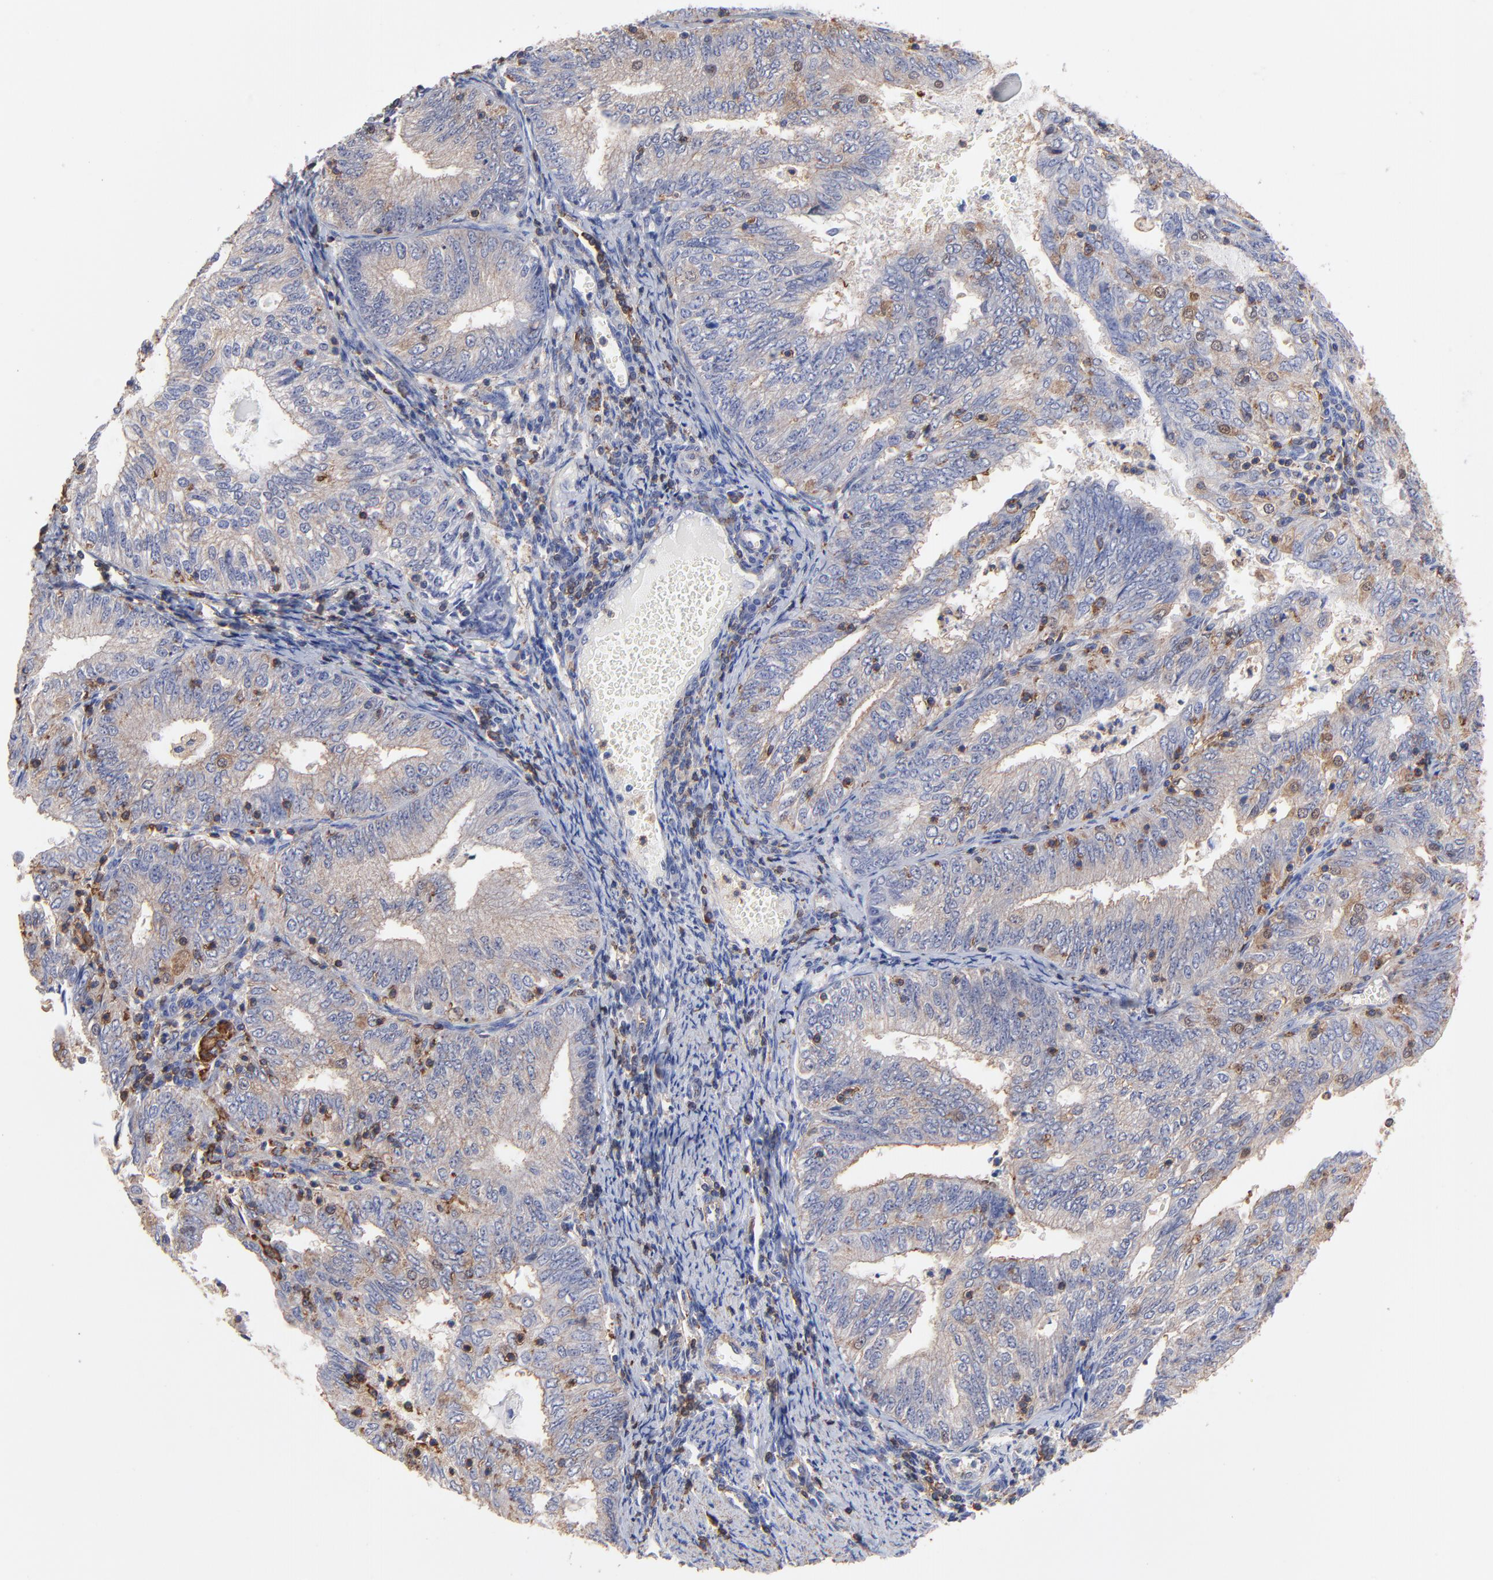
{"staining": {"intensity": "weak", "quantity": "<25%", "location": "cytoplasmic/membranous"}, "tissue": "endometrial cancer", "cell_type": "Tumor cells", "image_type": "cancer", "snomed": [{"axis": "morphology", "description": "Adenocarcinoma, NOS"}, {"axis": "topography", "description": "Endometrium"}], "caption": "This is an immunohistochemistry micrograph of endometrial cancer. There is no expression in tumor cells.", "gene": "ASL", "patient": {"sex": "female", "age": 69}}